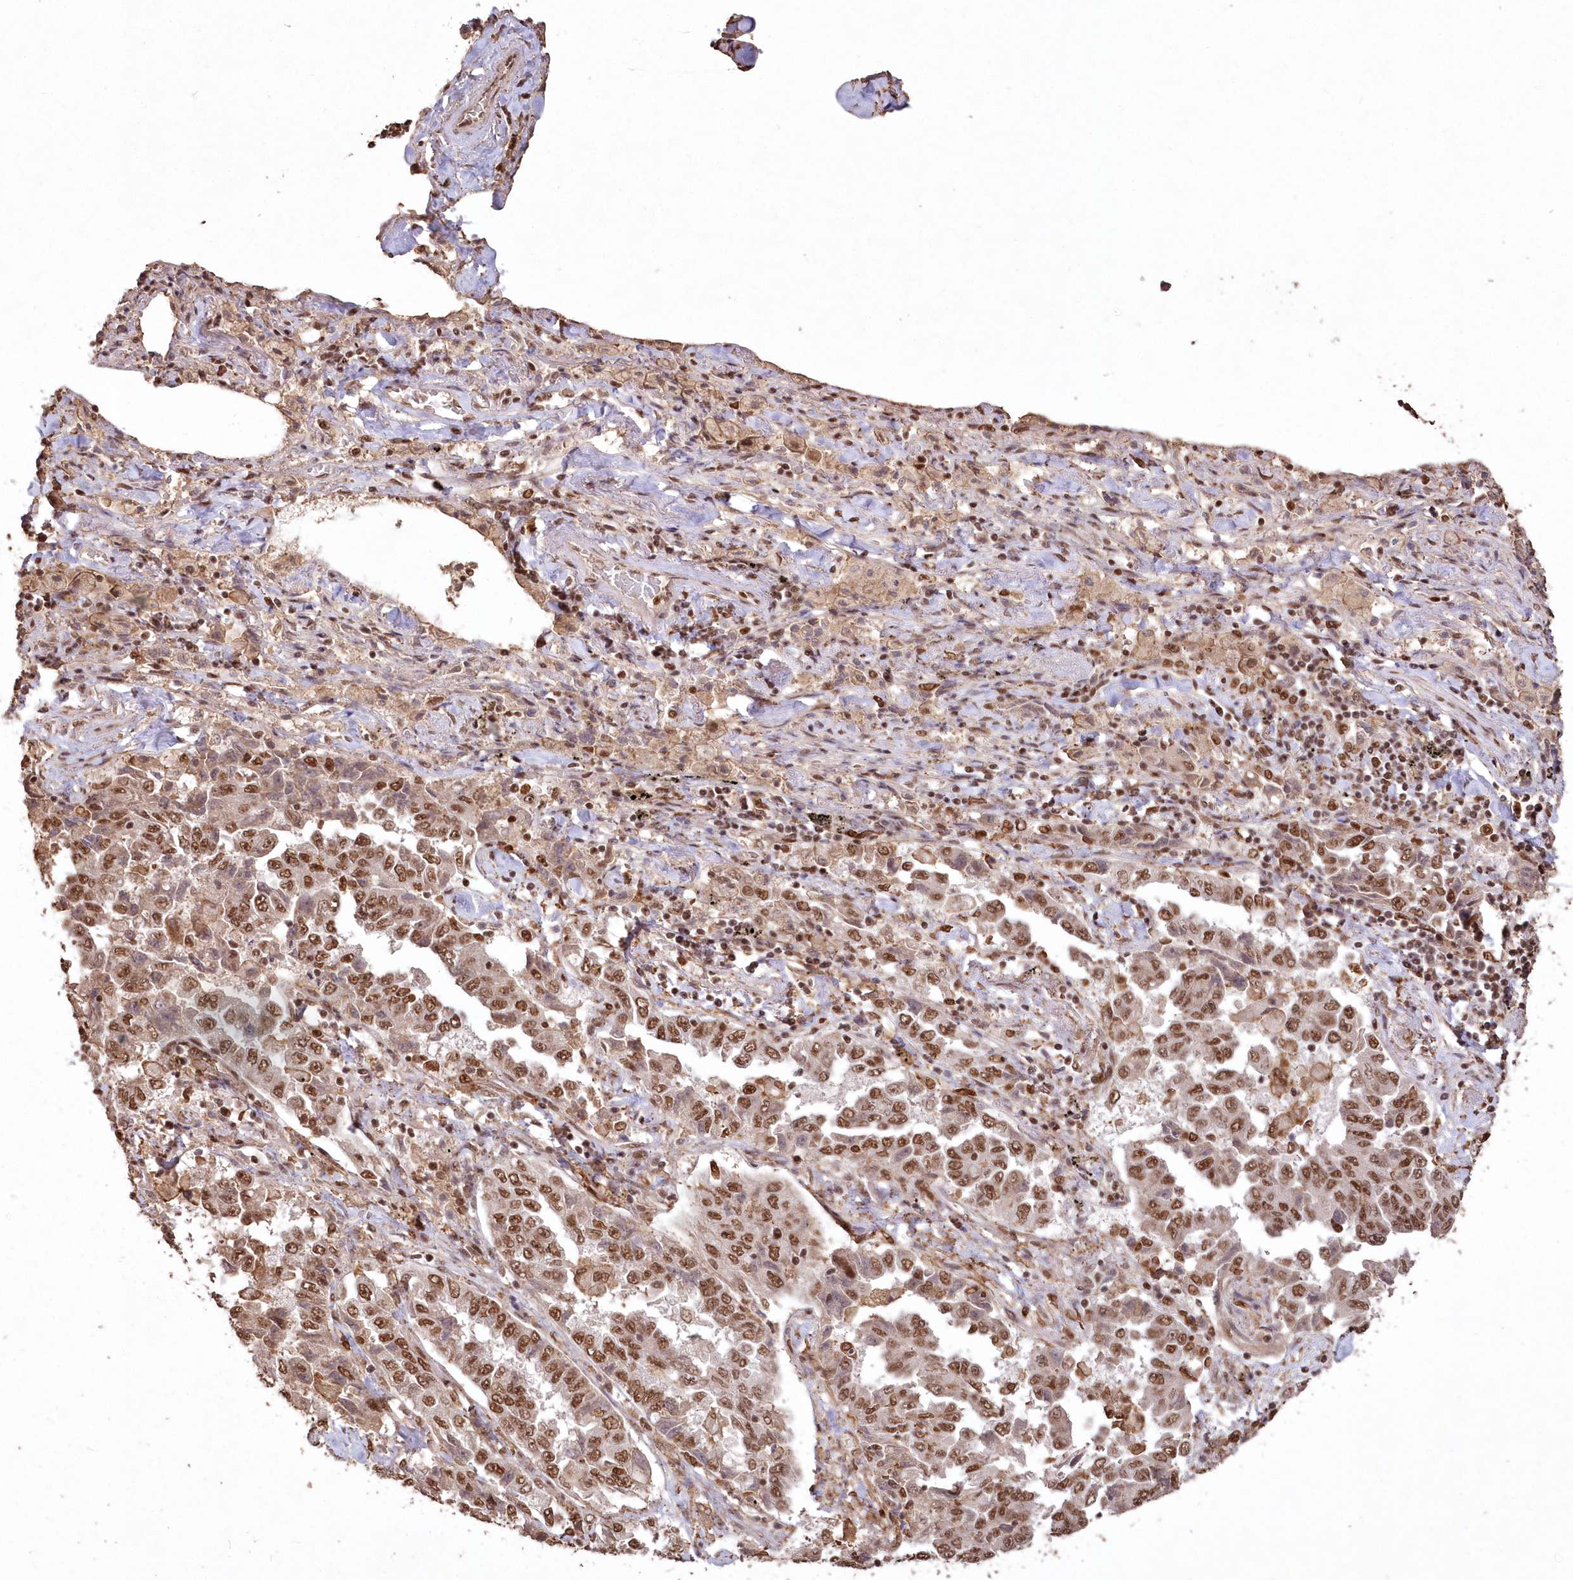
{"staining": {"intensity": "moderate", "quantity": ">75%", "location": "nuclear"}, "tissue": "lung cancer", "cell_type": "Tumor cells", "image_type": "cancer", "snomed": [{"axis": "morphology", "description": "Adenocarcinoma, NOS"}, {"axis": "topography", "description": "Lung"}], "caption": "A brown stain shows moderate nuclear positivity of a protein in lung cancer tumor cells.", "gene": "PDS5A", "patient": {"sex": "female", "age": 51}}